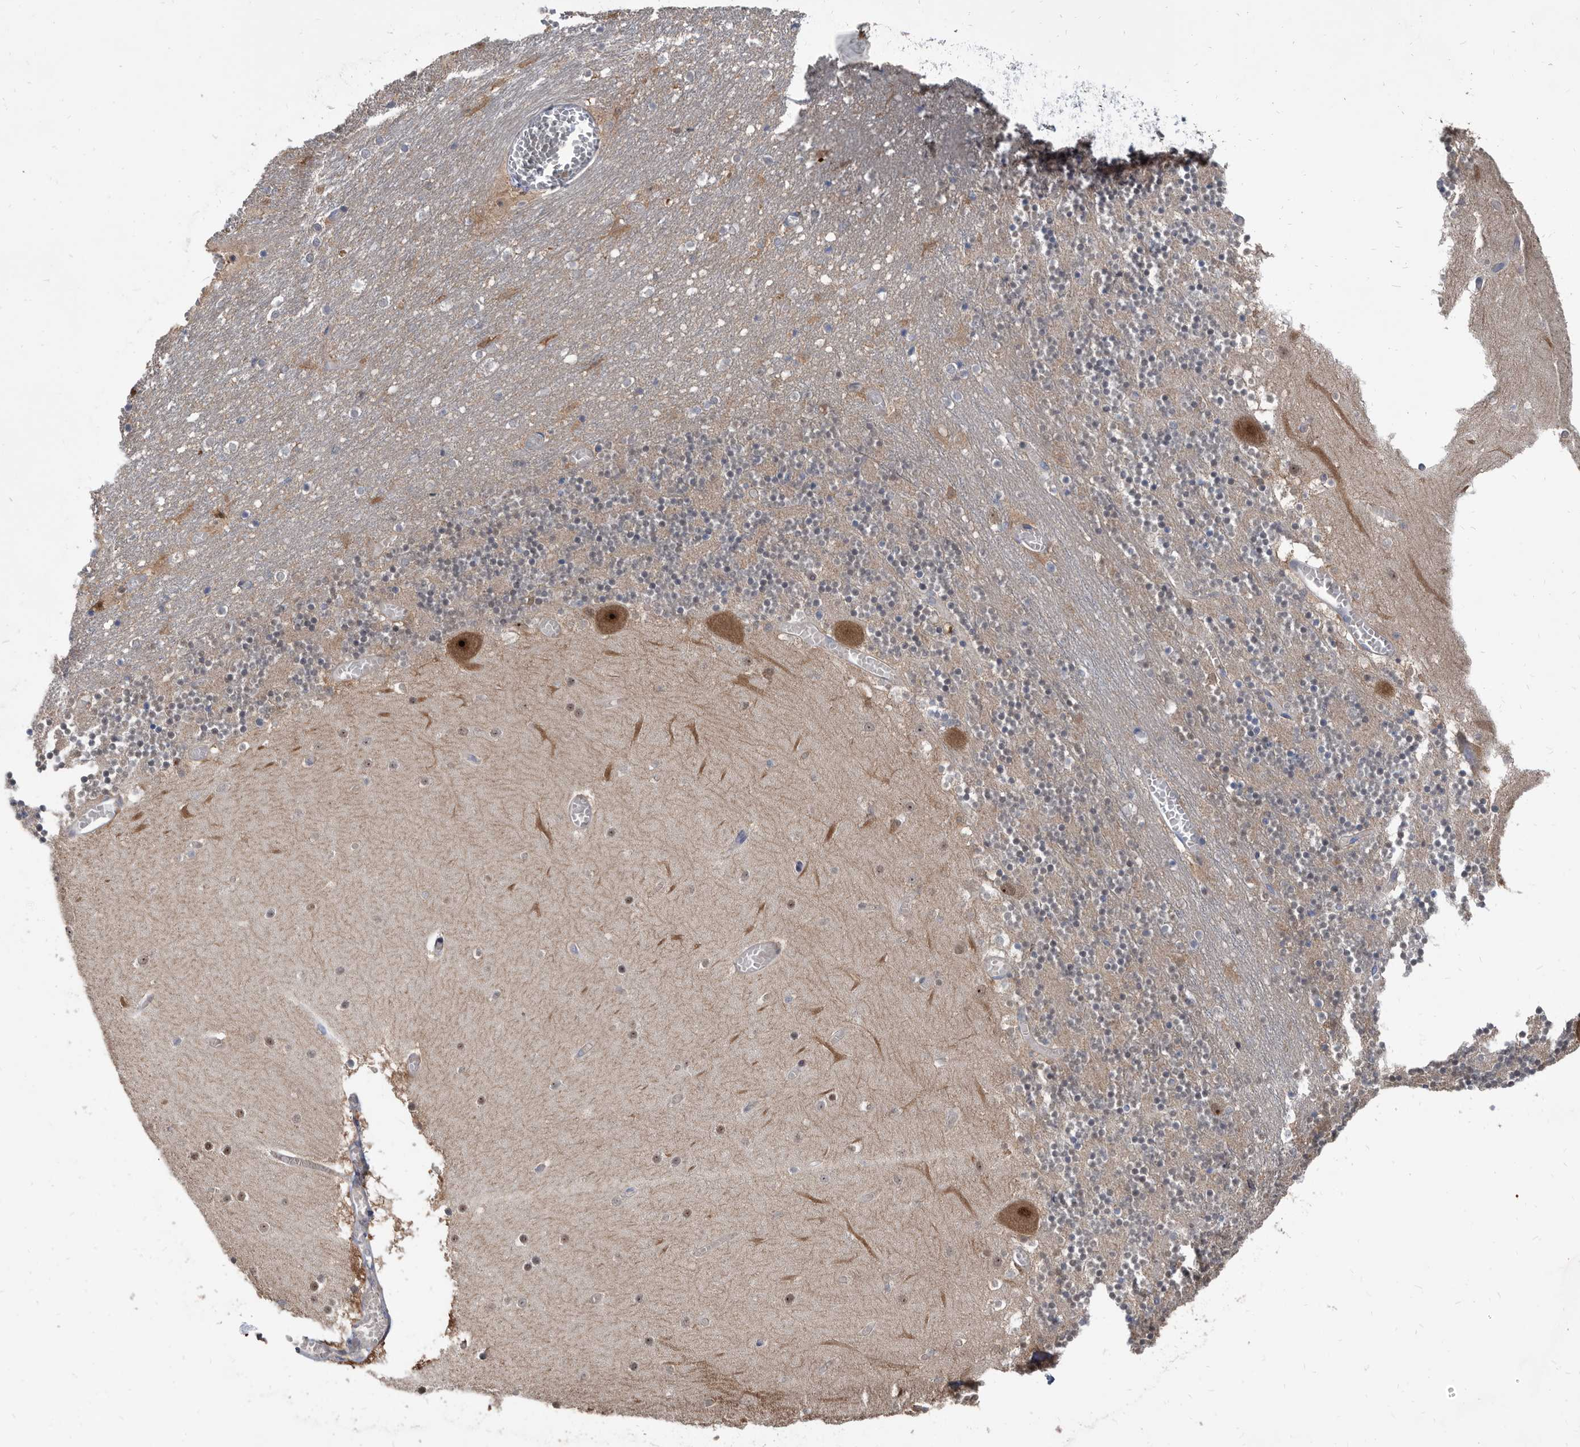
{"staining": {"intensity": "negative", "quantity": "none", "location": "none"}, "tissue": "cerebellum", "cell_type": "Cells in granular layer", "image_type": "normal", "snomed": [{"axis": "morphology", "description": "Normal tissue, NOS"}, {"axis": "topography", "description": "Cerebellum"}], "caption": "Immunohistochemical staining of normal cerebellum exhibits no significant expression in cells in granular layer.", "gene": "APEH", "patient": {"sex": "female", "age": 28}}